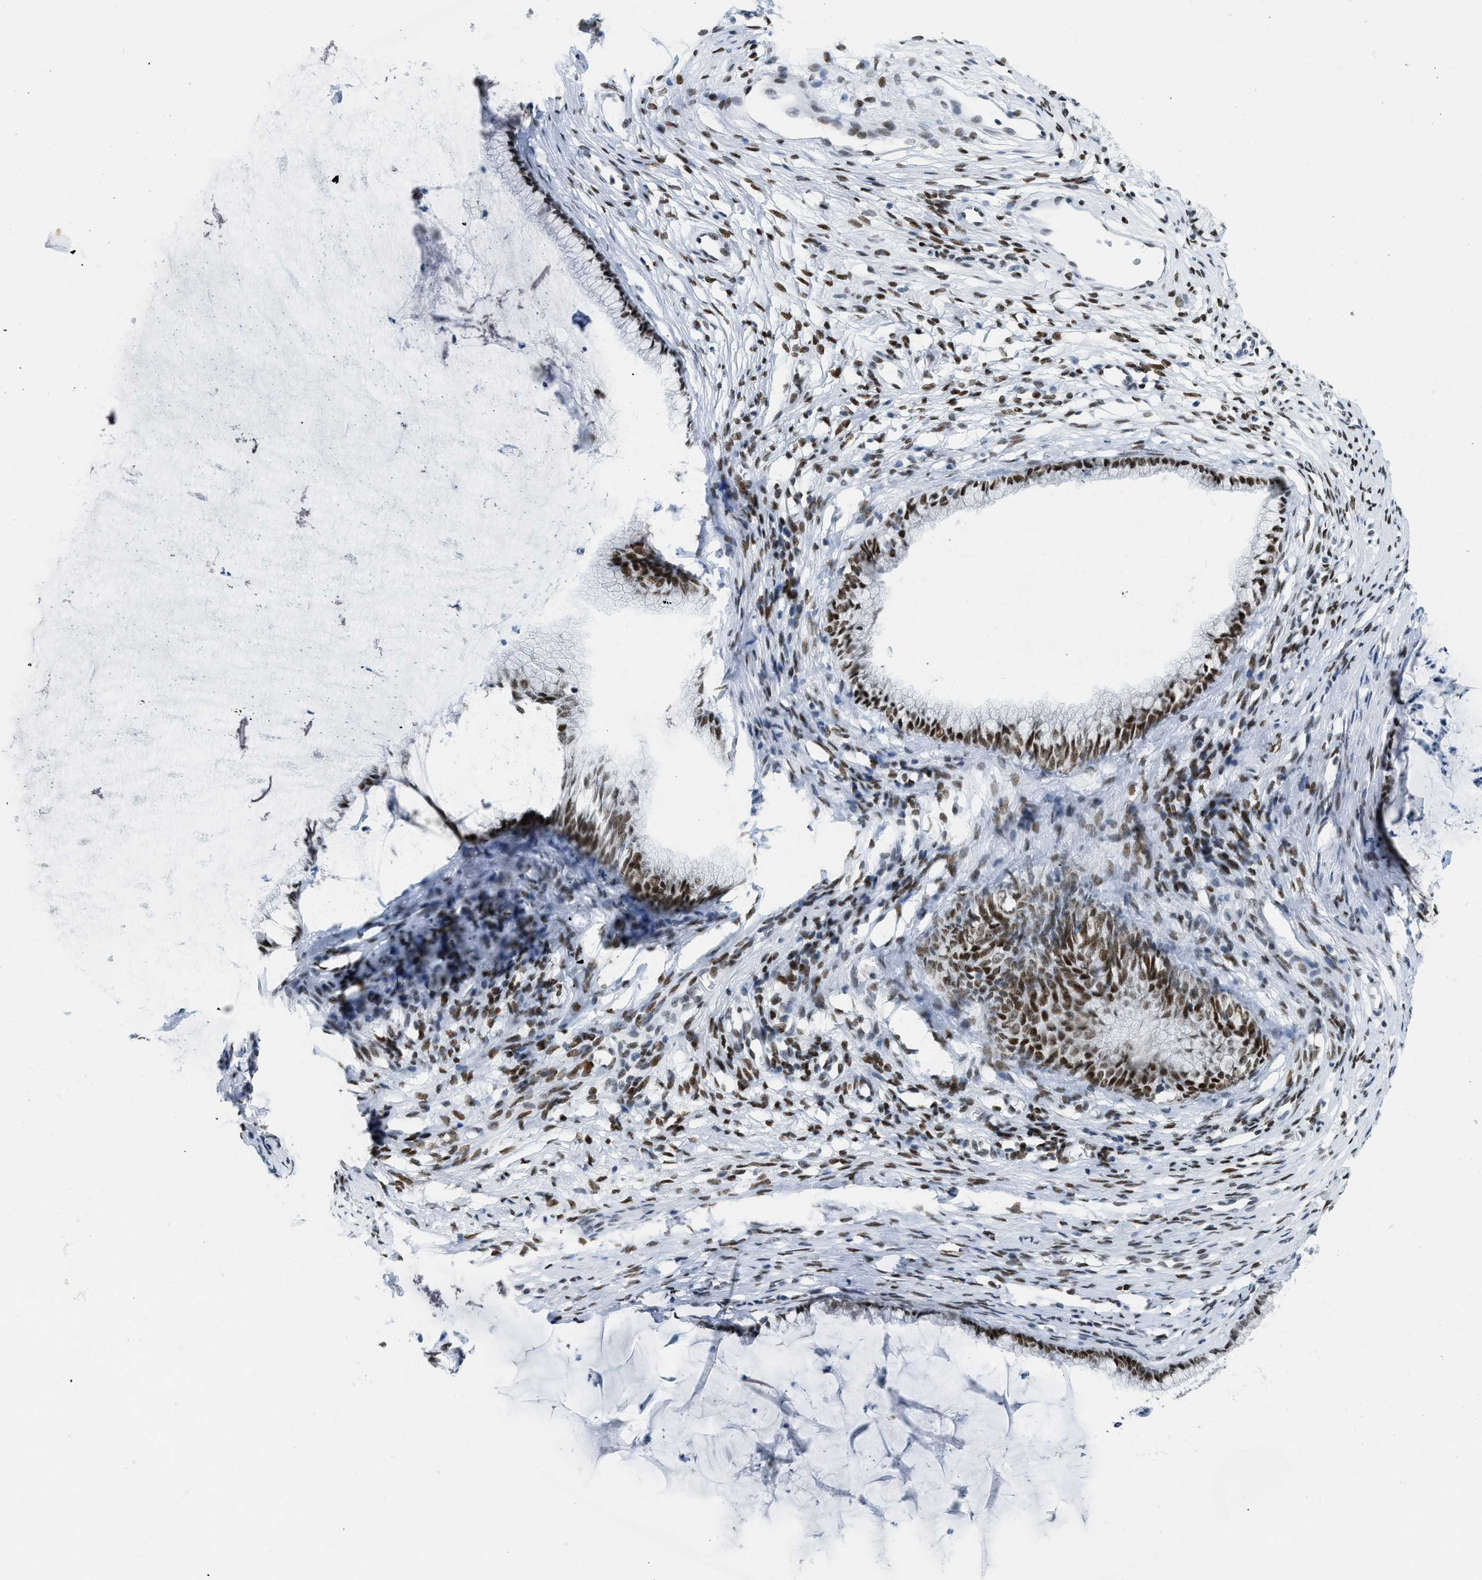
{"staining": {"intensity": "strong", "quantity": ">75%", "location": "nuclear"}, "tissue": "cervix", "cell_type": "Glandular cells", "image_type": "normal", "snomed": [{"axis": "morphology", "description": "Normal tissue, NOS"}, {"axis": "topography", "description": "Cervix"}], "caption": "A histopathology image of human cervix stained for a protein displays strong nuclear brown staining in glandular cells.", "gene": "PBX1", "patient": {"sex": "female", "age": 77}}